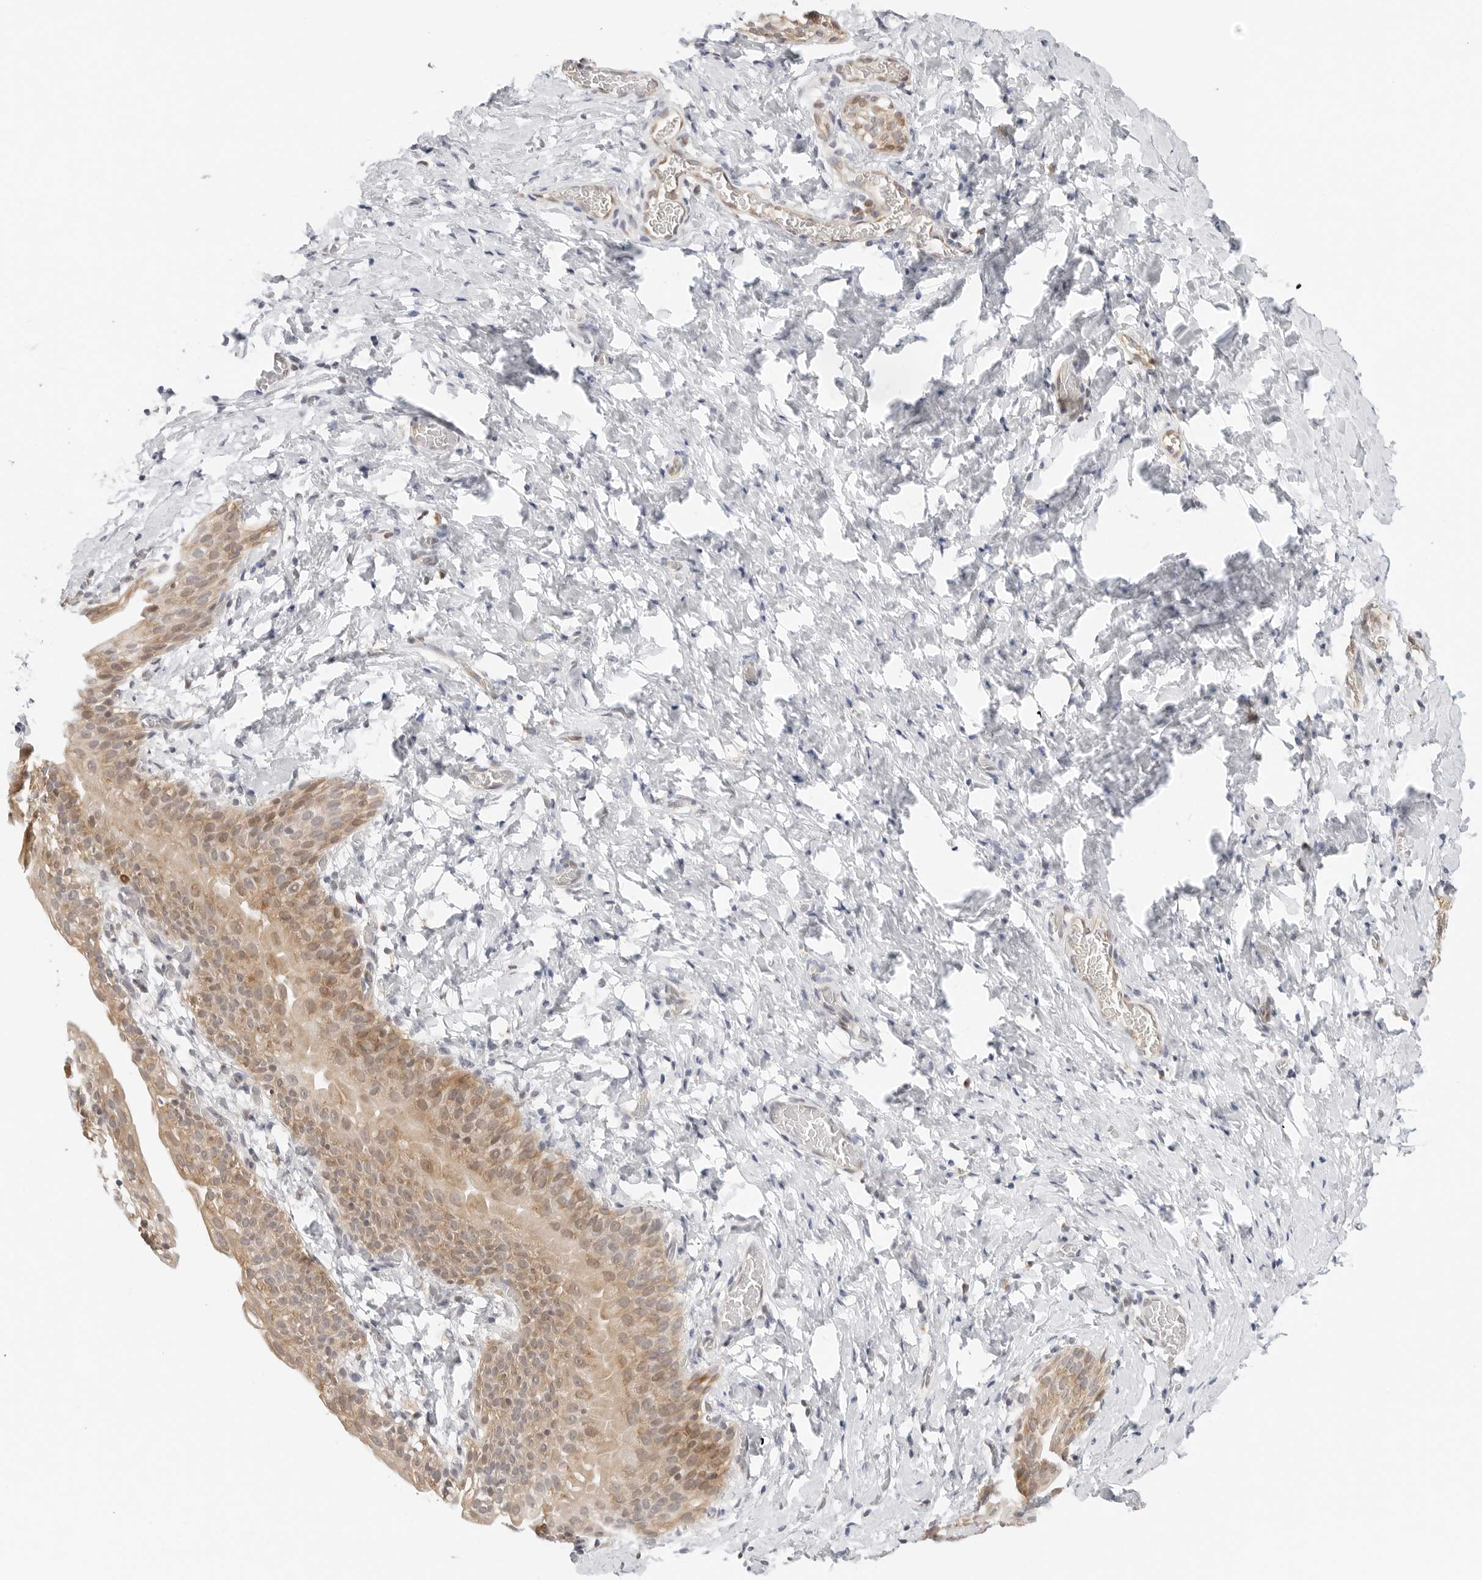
{"staining": {"intensity": "weak", "quantity": "<25%", "location": "cytoplasmic/membranous"}, "tissue": "smooth muscle", "cell_type": "Smooth muscle cells", "image_type": "normal", "snomed": [{"axis": "morphology", "description": "Normal tissue, NOS"}, {"axis": "topography", "description": "Smooth muscle"}], "caption": "Immunohistochemistry (IHC) of benign human smooth muscle shows no expression in smooth muscle cells.", "gene": "DYRK4", "patient": {"sex": "male", "age": 16}}